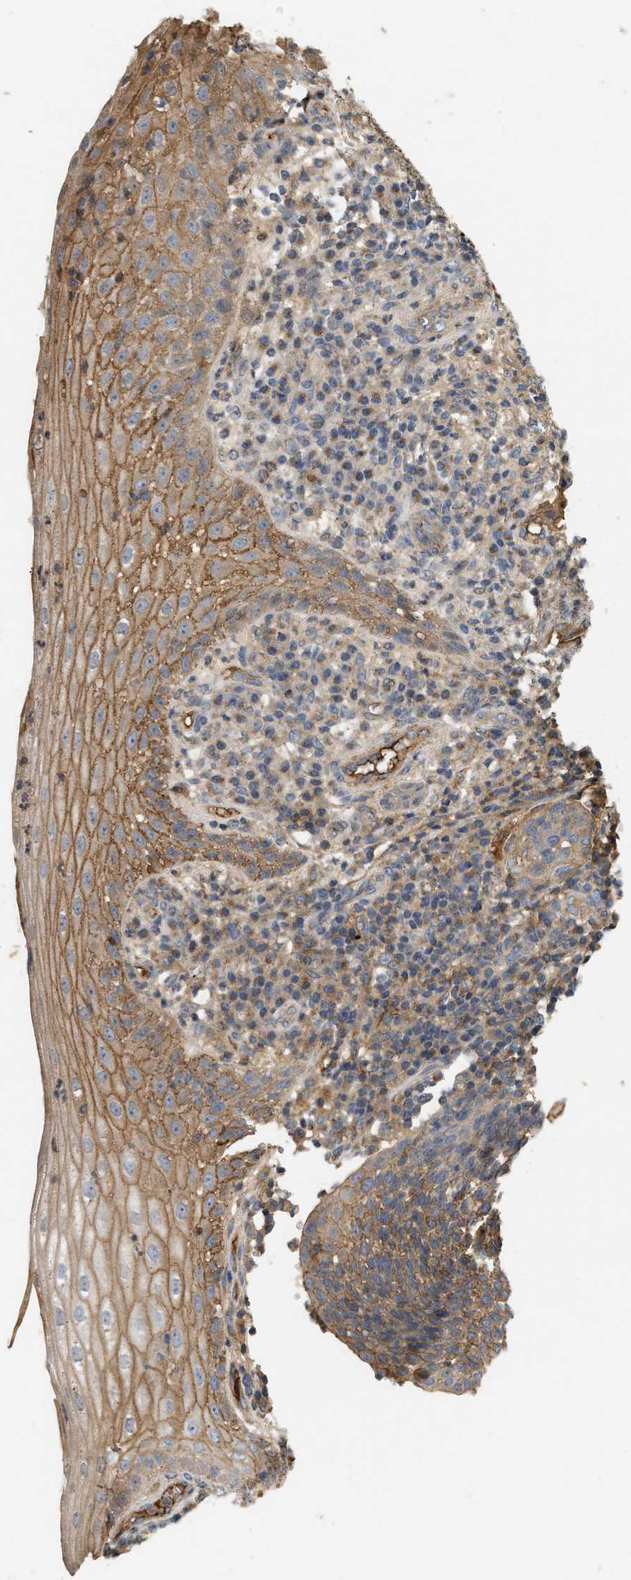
{"staining": {"intensity": "weak", "quantity": ">75%", "location": "cytoplasmic/membranous"}, "tissue": "cervical cancer", "cell_type": "Tumor cells", "image_type": "cancer", "snomed": [{"axis": "morphology", "description": "Squamous cell carcinoma, NOS"}, {"axis": "topography", "description": "Cervix"}], "caption": "Immunohistochemistry (IHC) (DAB (3,3'-diaminobenzidine)) staining of cervical squamous cell carcinoma exhibits weak cytoplasmic/membranous protein positivity in approximately >75% of tumor cells. Using DAB (brown) and hematoxylin (blue) stains, captured at high magnification using brightfield microscopy.", "gene": "F8", "patient": {"sex": "female", "age": 34}}